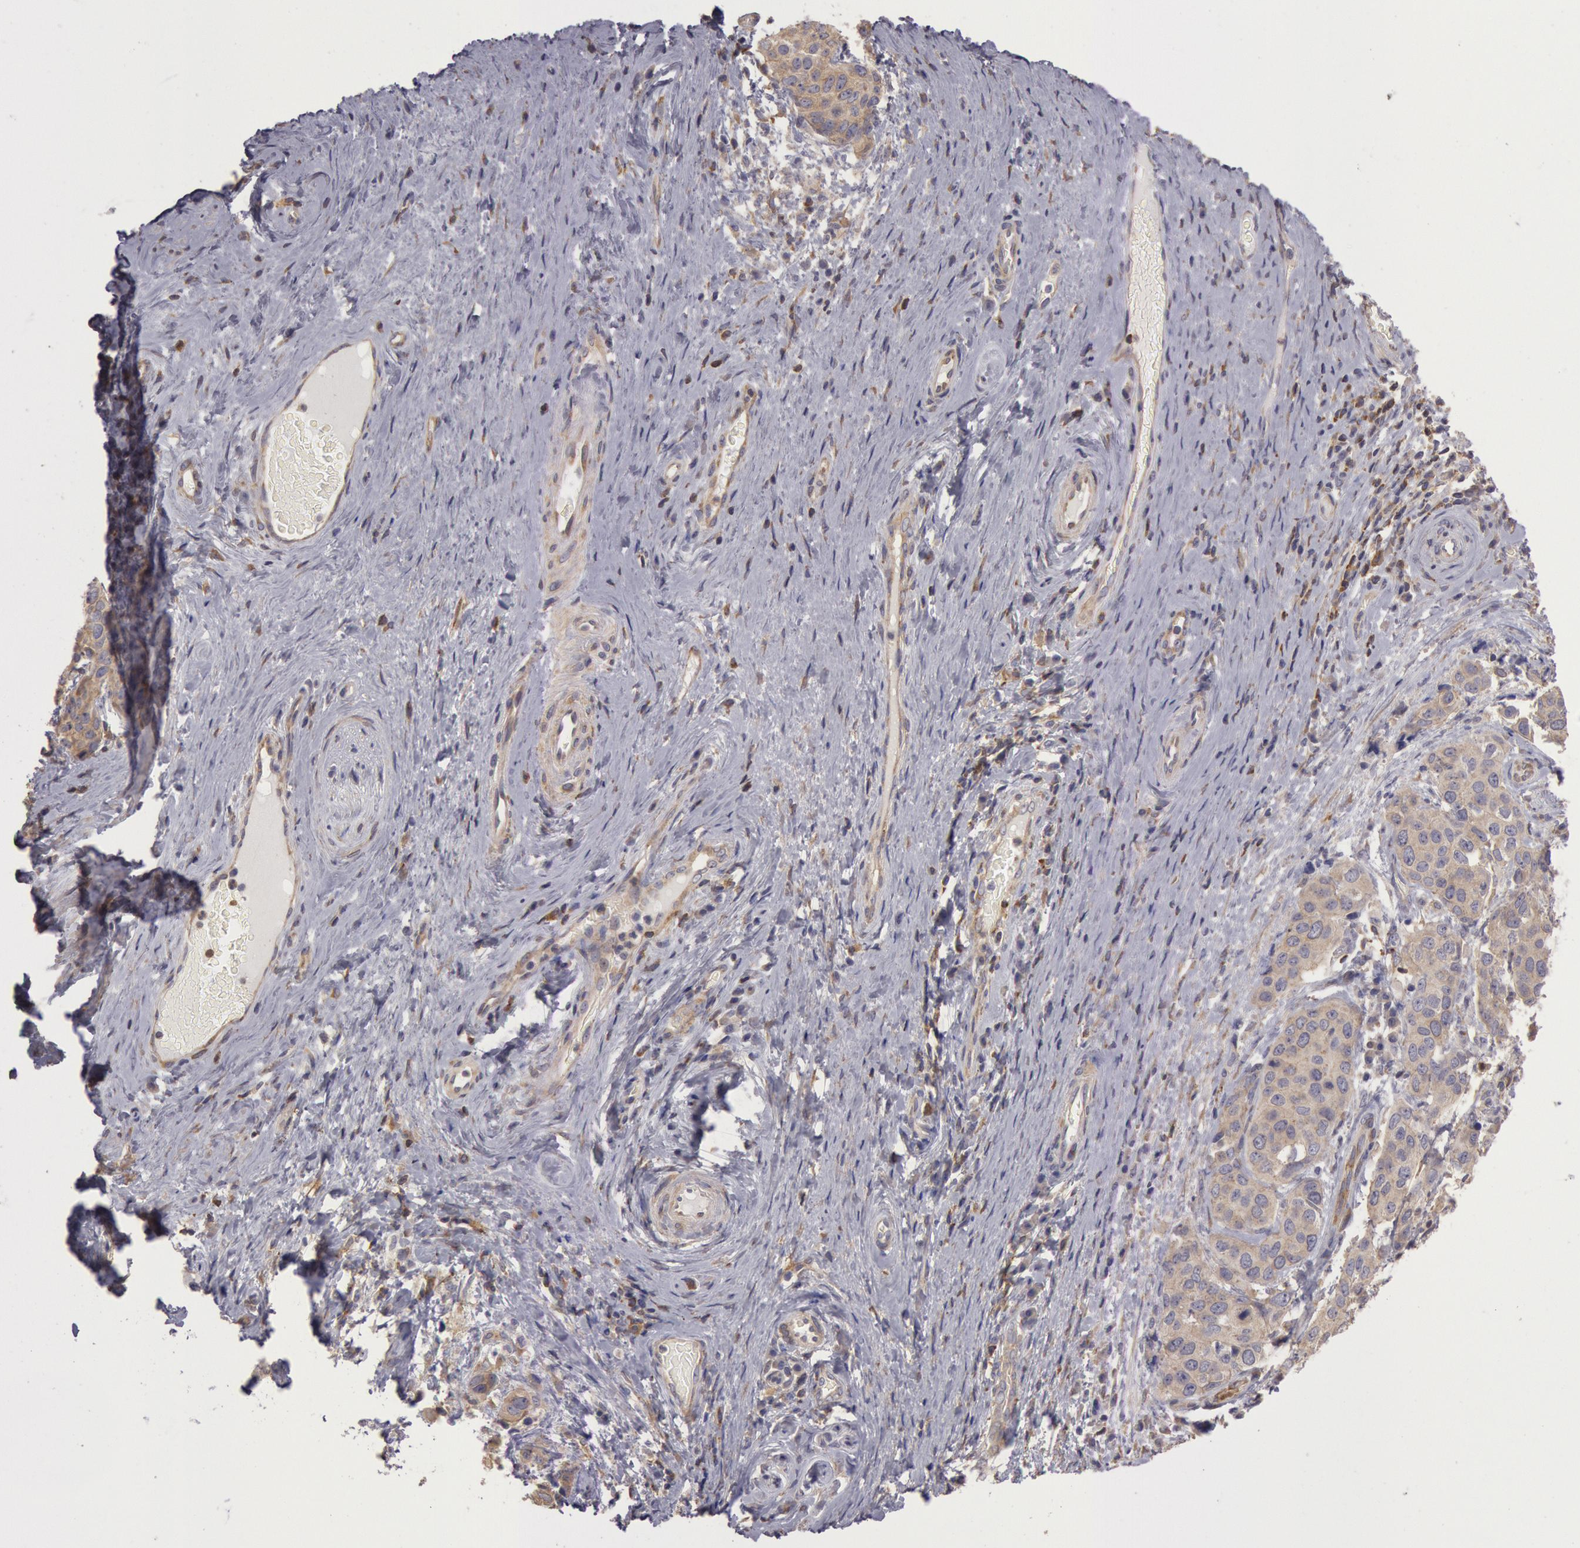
{"staining": {"intensity": "moderate", "quantity": ">75%", "location": "cytoplasmic/membranous"}, "tissue": "cervical cancer", "cell_type": "Tumor cells", "image_type": "cancer", "snomed": [{"axis": "morphology", "description": "Squamous cell carcinoma, NOS"}, {"axis": "topography", "description": "Cervix"}], "caption": "Cervical squamous cell carcinoma stained with immunohistochemistry displays moderate cytoplasmic/membranous expression in about >75% of tumor cells. The staining was performed using DAB, with brown indicating positive protein expression. Nuclei are stained blue with hematoxylin.", "gene": "NMT2", "patient": {"sex": "female", "age": 54}}